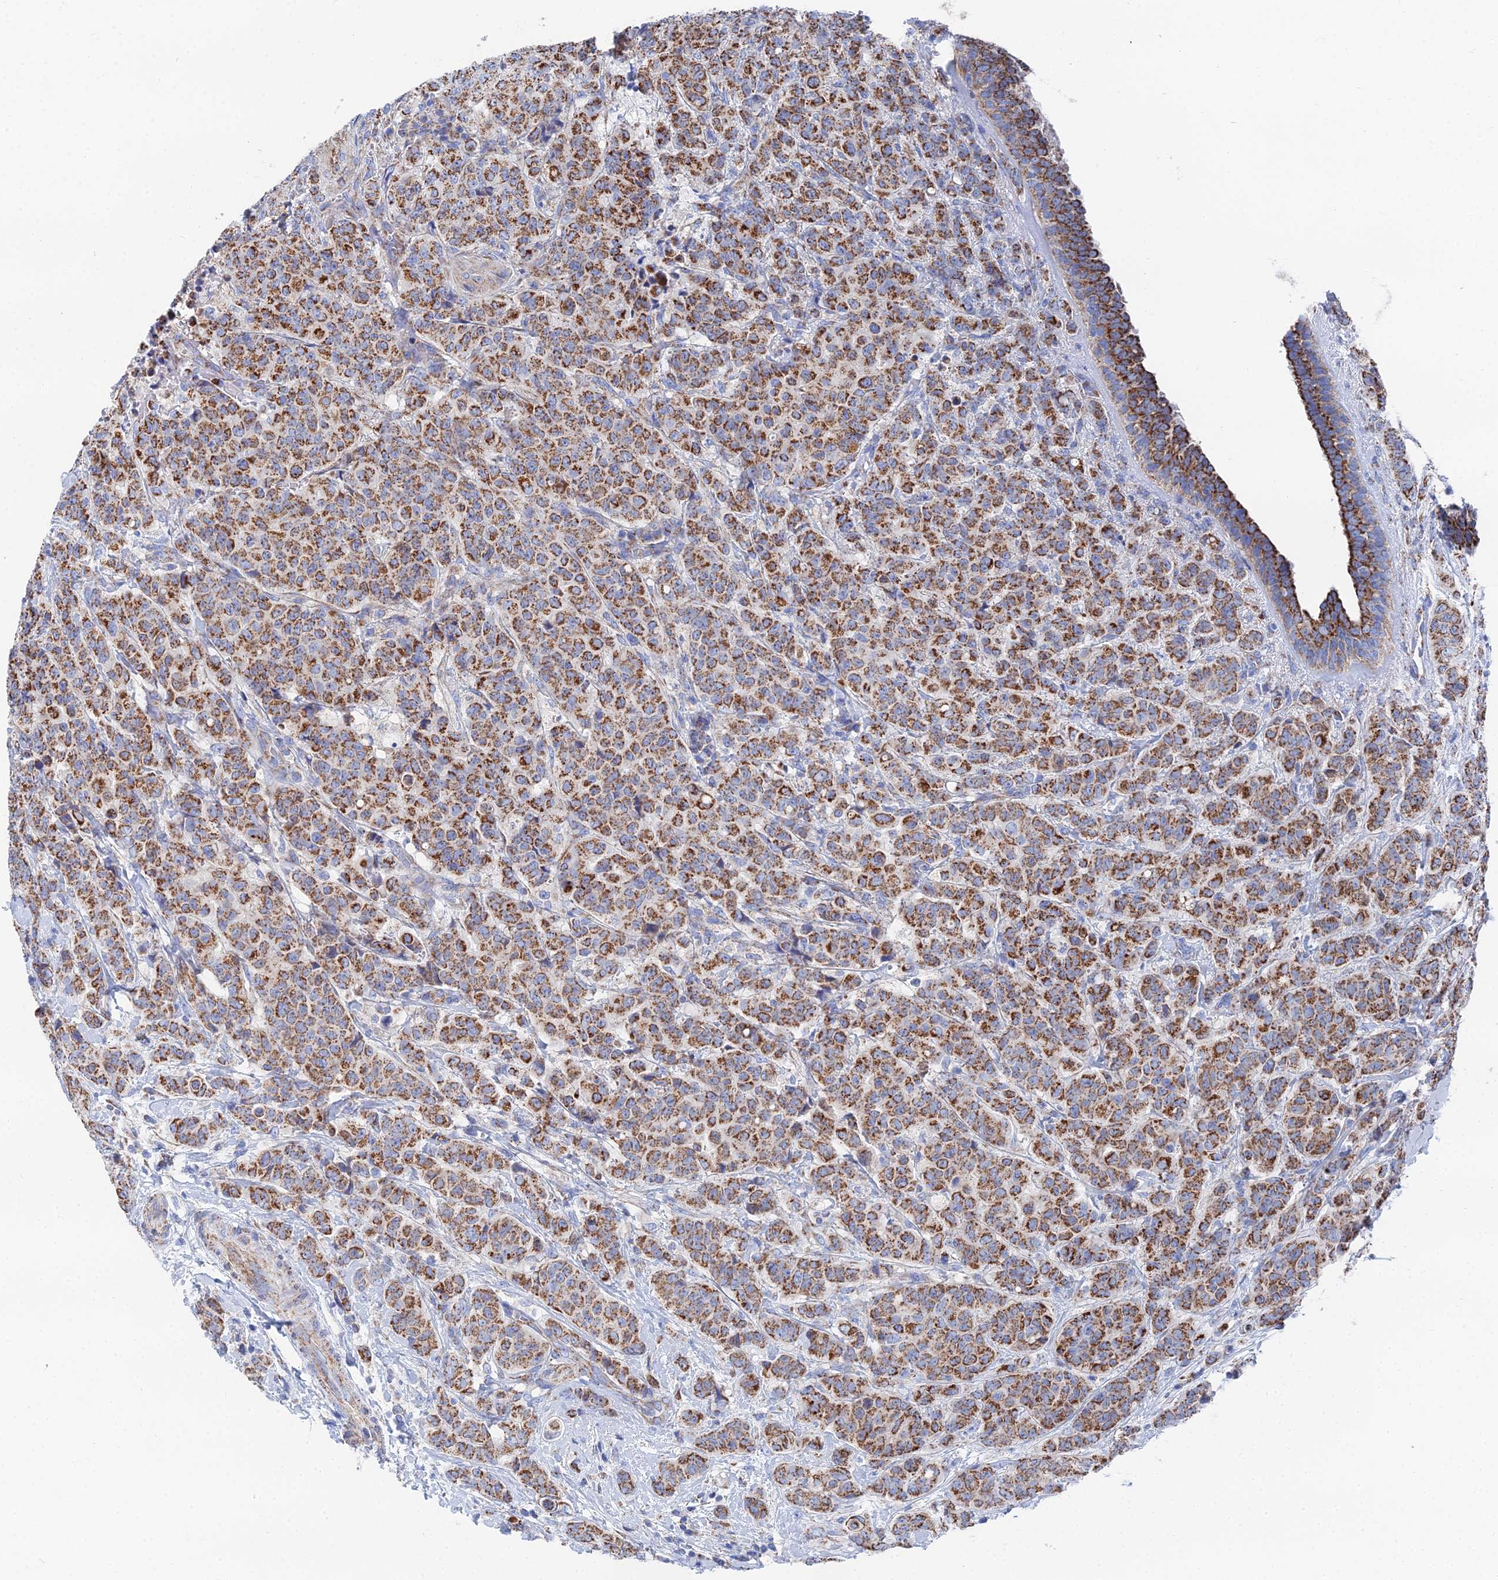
{"staining": {"intensity": "moderate", "quantity": ">75%", "location": "cytoplasmic/membranous"}, "tissue": "breast cancer", "cell_type": "Tumor cells", "image_type": "cancer", "snomed": [{"axis": "morphology", "description": "Duct carcinoma"}, {"axis": "topography", "description": "Breast"}], "caption": "Protein expression by immunohistochemistry (IHC) exhibits moderate cytoplasmic/membranous positivity in approximately >75% of tumor cells in intraductal carcinoma (breast).", "gene": "IFT80", "patient": {"sex": "female", "age": 40}}